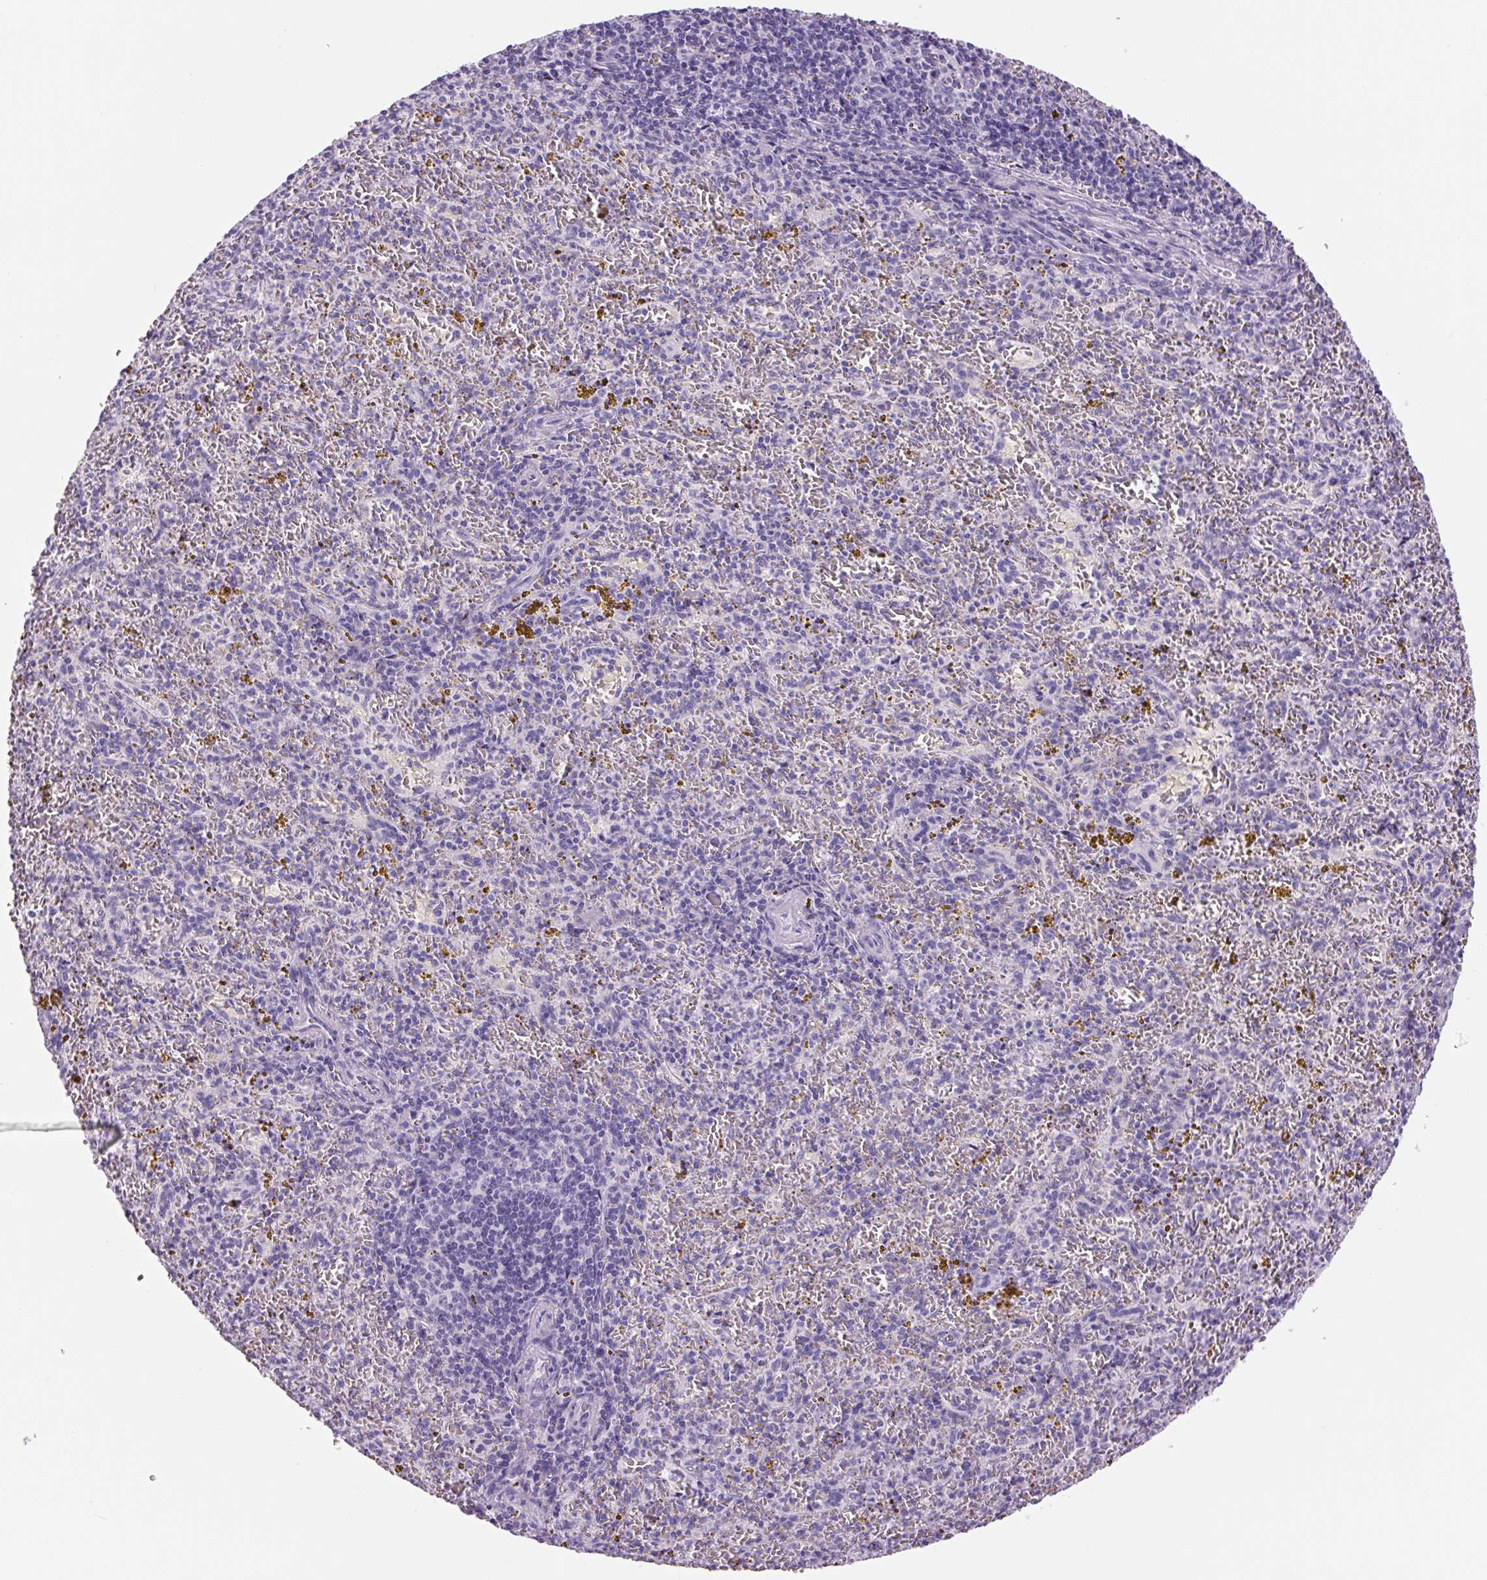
{"staining": {"intensity": "negative", "quantity": "none", "location": "none"}, "tissue": "spleen", "cell_type": "Cells in red pulp", "image_type": "normal", "snomed": [{"axis": "morphology", "description": "Normal tissue, NOS"}, {"axis": "topography", "description": "Spleen"}], "caption": "Immunohistochemical staining of unremarkable human spleen demonstrates no significant positivity in cells in red pulp. (IHC, brightfield microscopy, high magnification).", "gene": "CHGA", "patient": {"sex": "male", "age": 57}}